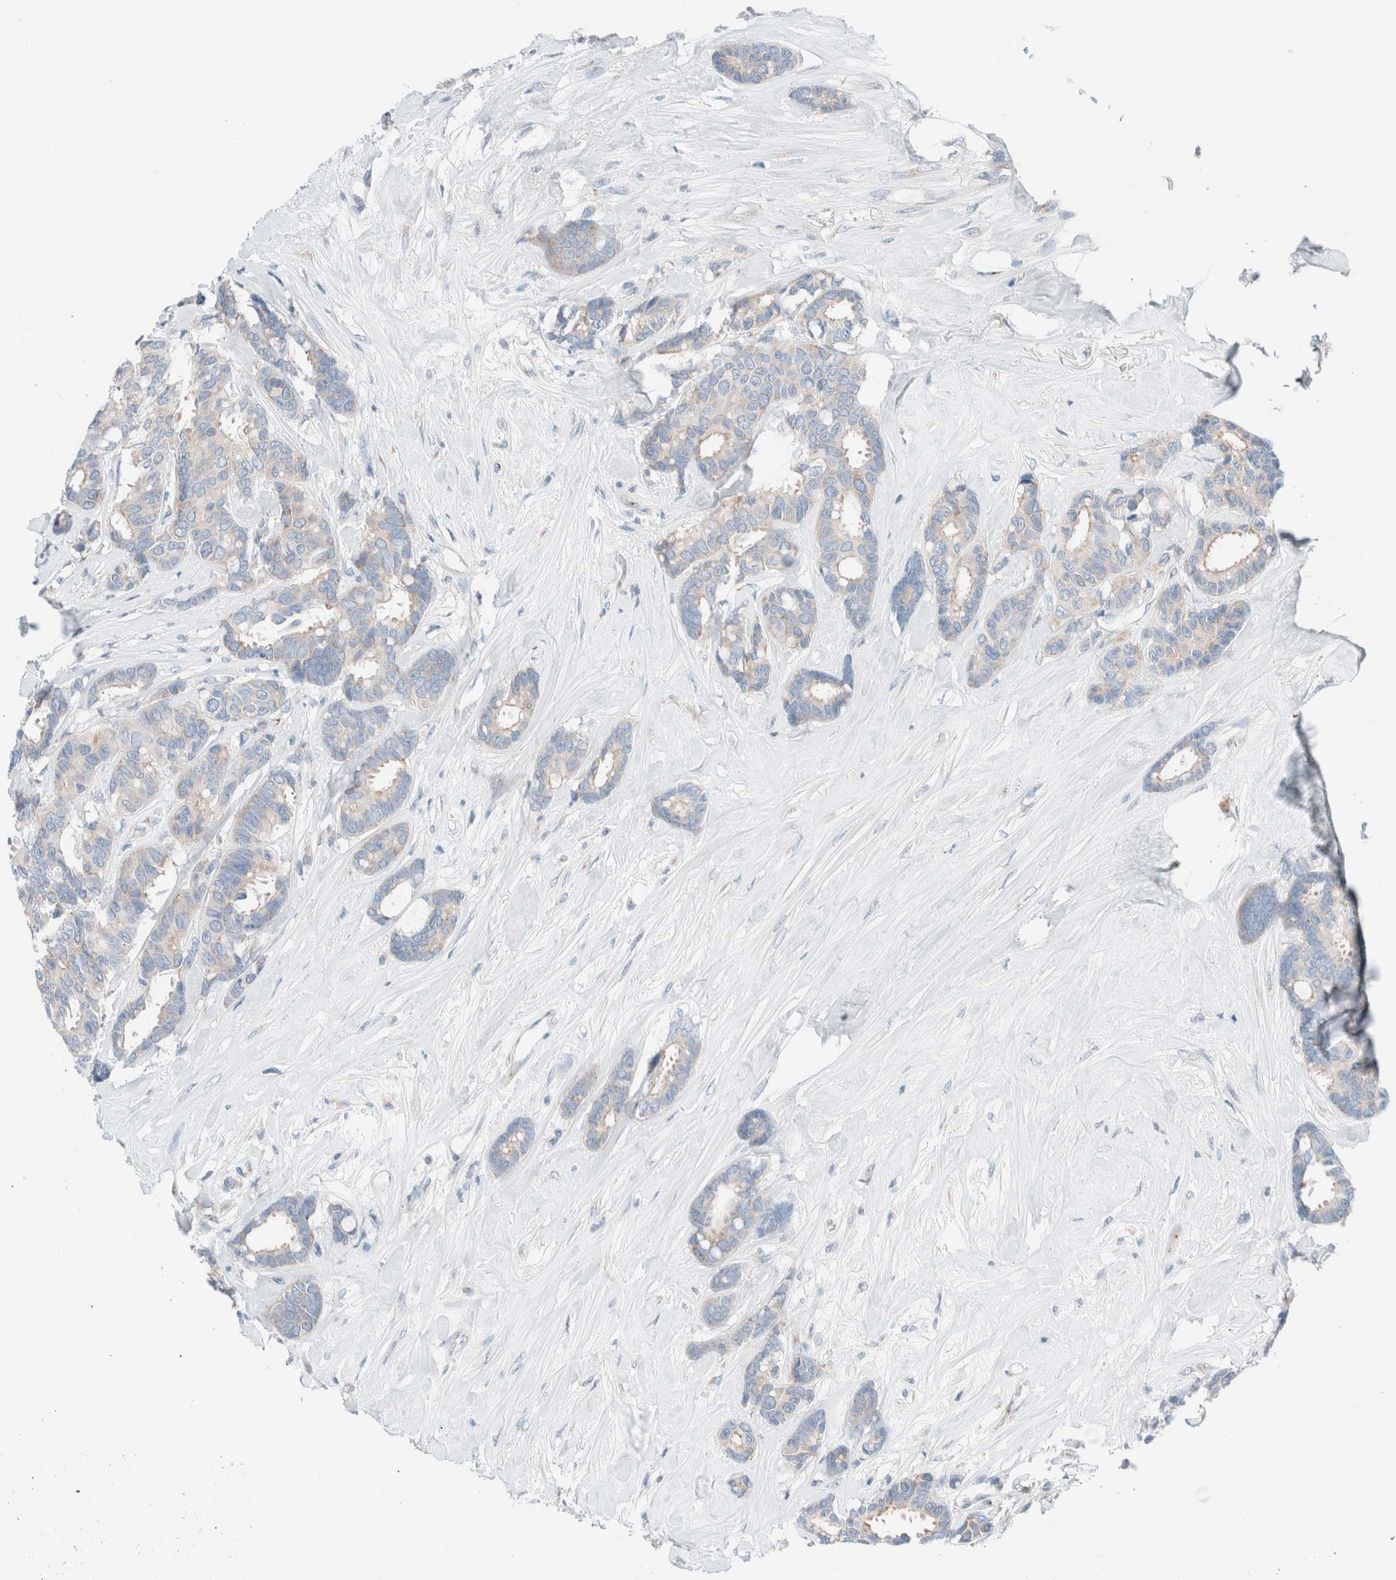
{"staining": {"intensity": "weak", "quantity": "<25%", "location": "cytoplasmic/membranous"}, "tissue": "breast cancer", "cell_type": "Tumor cells", "image_type": "cancer", "snomed": [{"axis": "morphology", "description": "Duct carcinoma"}, {"axis": "topography", "description": "Breast"}], "caption": "IHC of breast intraductal carcinoma reveals no staining in tumor cells. Brightfield microscopy of immunohistochemistry (IHC) stained with DAB (brown) and hematoxylin (blue), captured at high magnification.", "gene": "CASC3", "patient": {"sex": "female", "age": 87}}